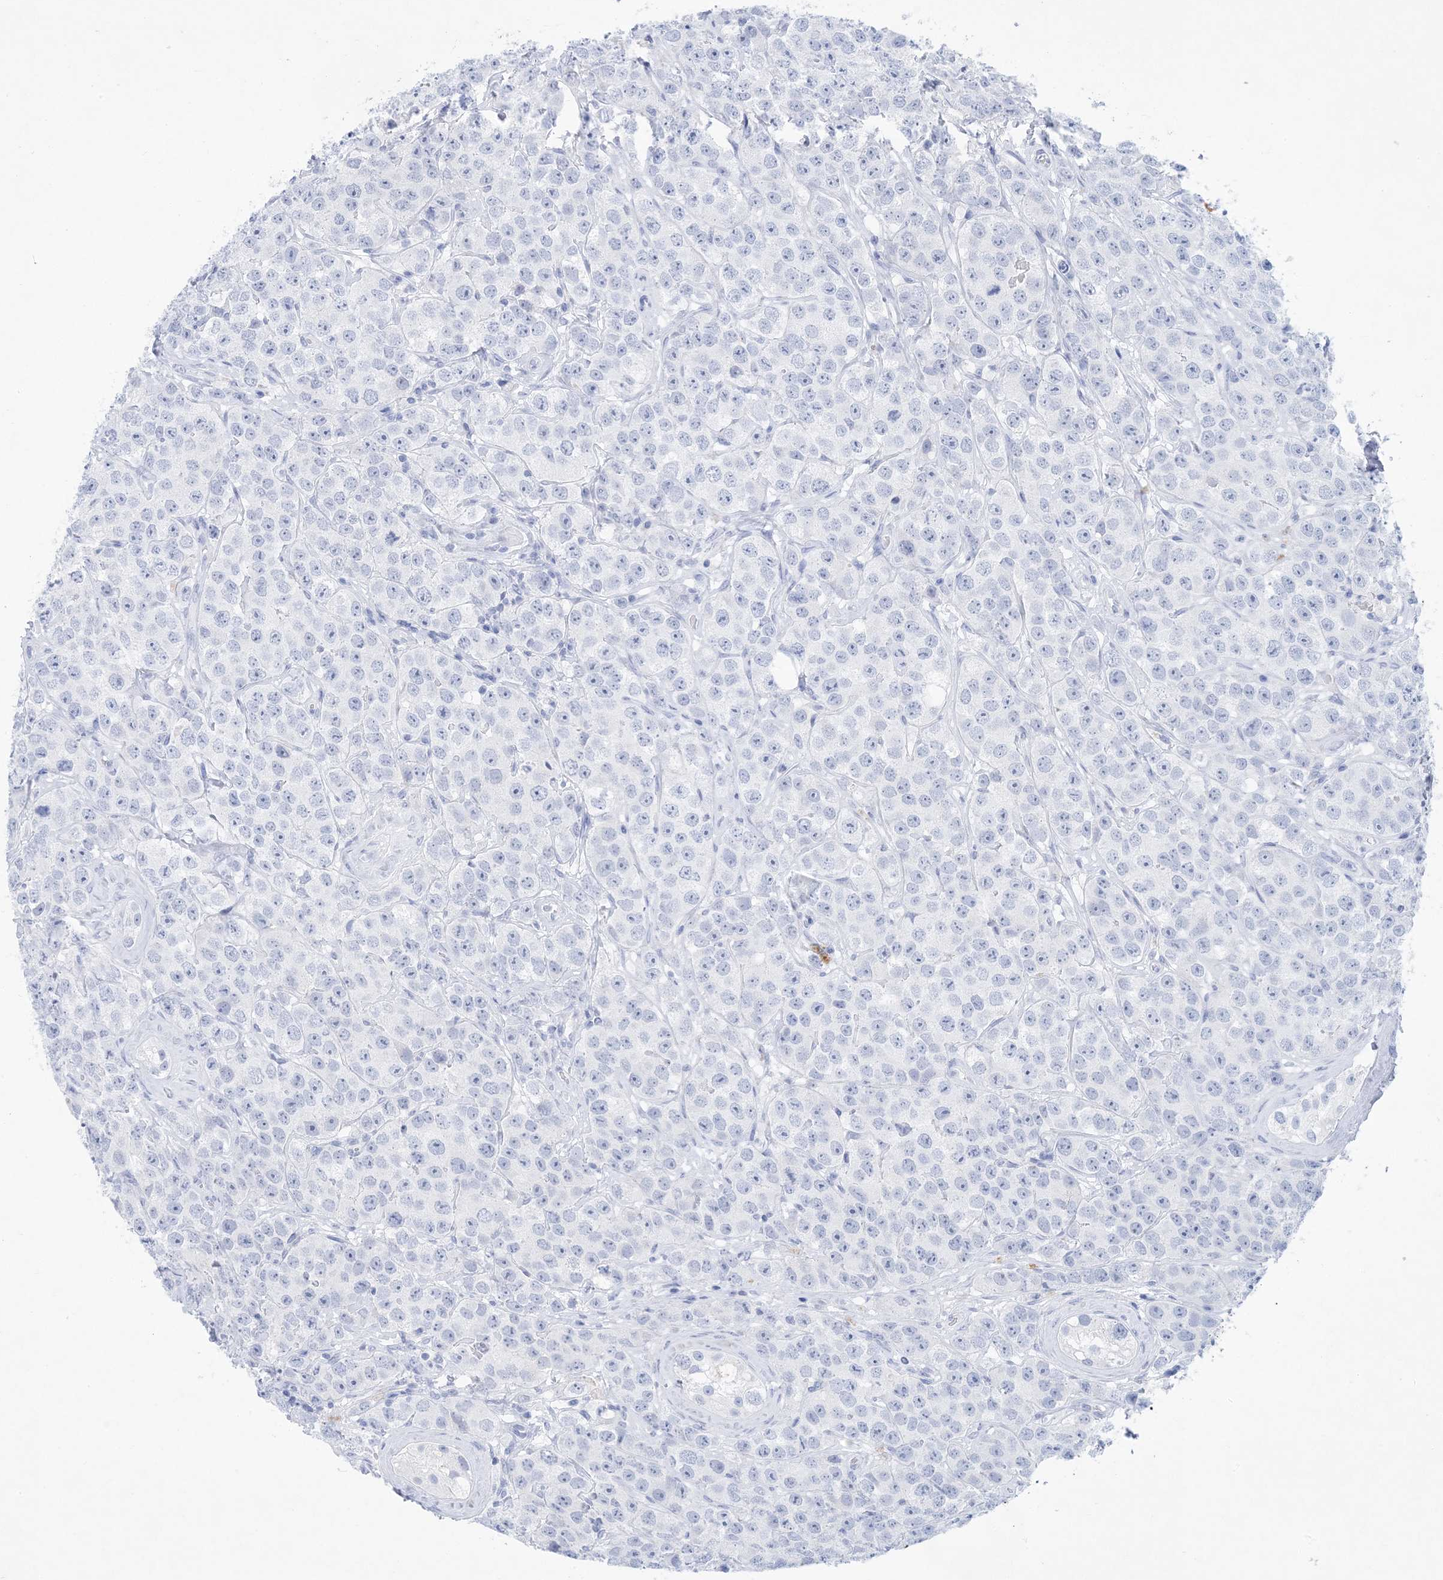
{"staining": {"intensity": "negative", "quantity": "none", "location": "none"}, "tissue": "testis cancer", "cell_type": "Tumor cells", "image_type": "cancer", "snomed": [{"axis": "morphology", "description": "Seminoma, NOS"}, {"axis": "topography", "description": "Testis"}], "caption": "Immunohistochemical staining of human testis cancer reveals no significant expression in tumor cells.", "gene": "SH3YL1", "patient": {"sex": "male", "age": 28}}